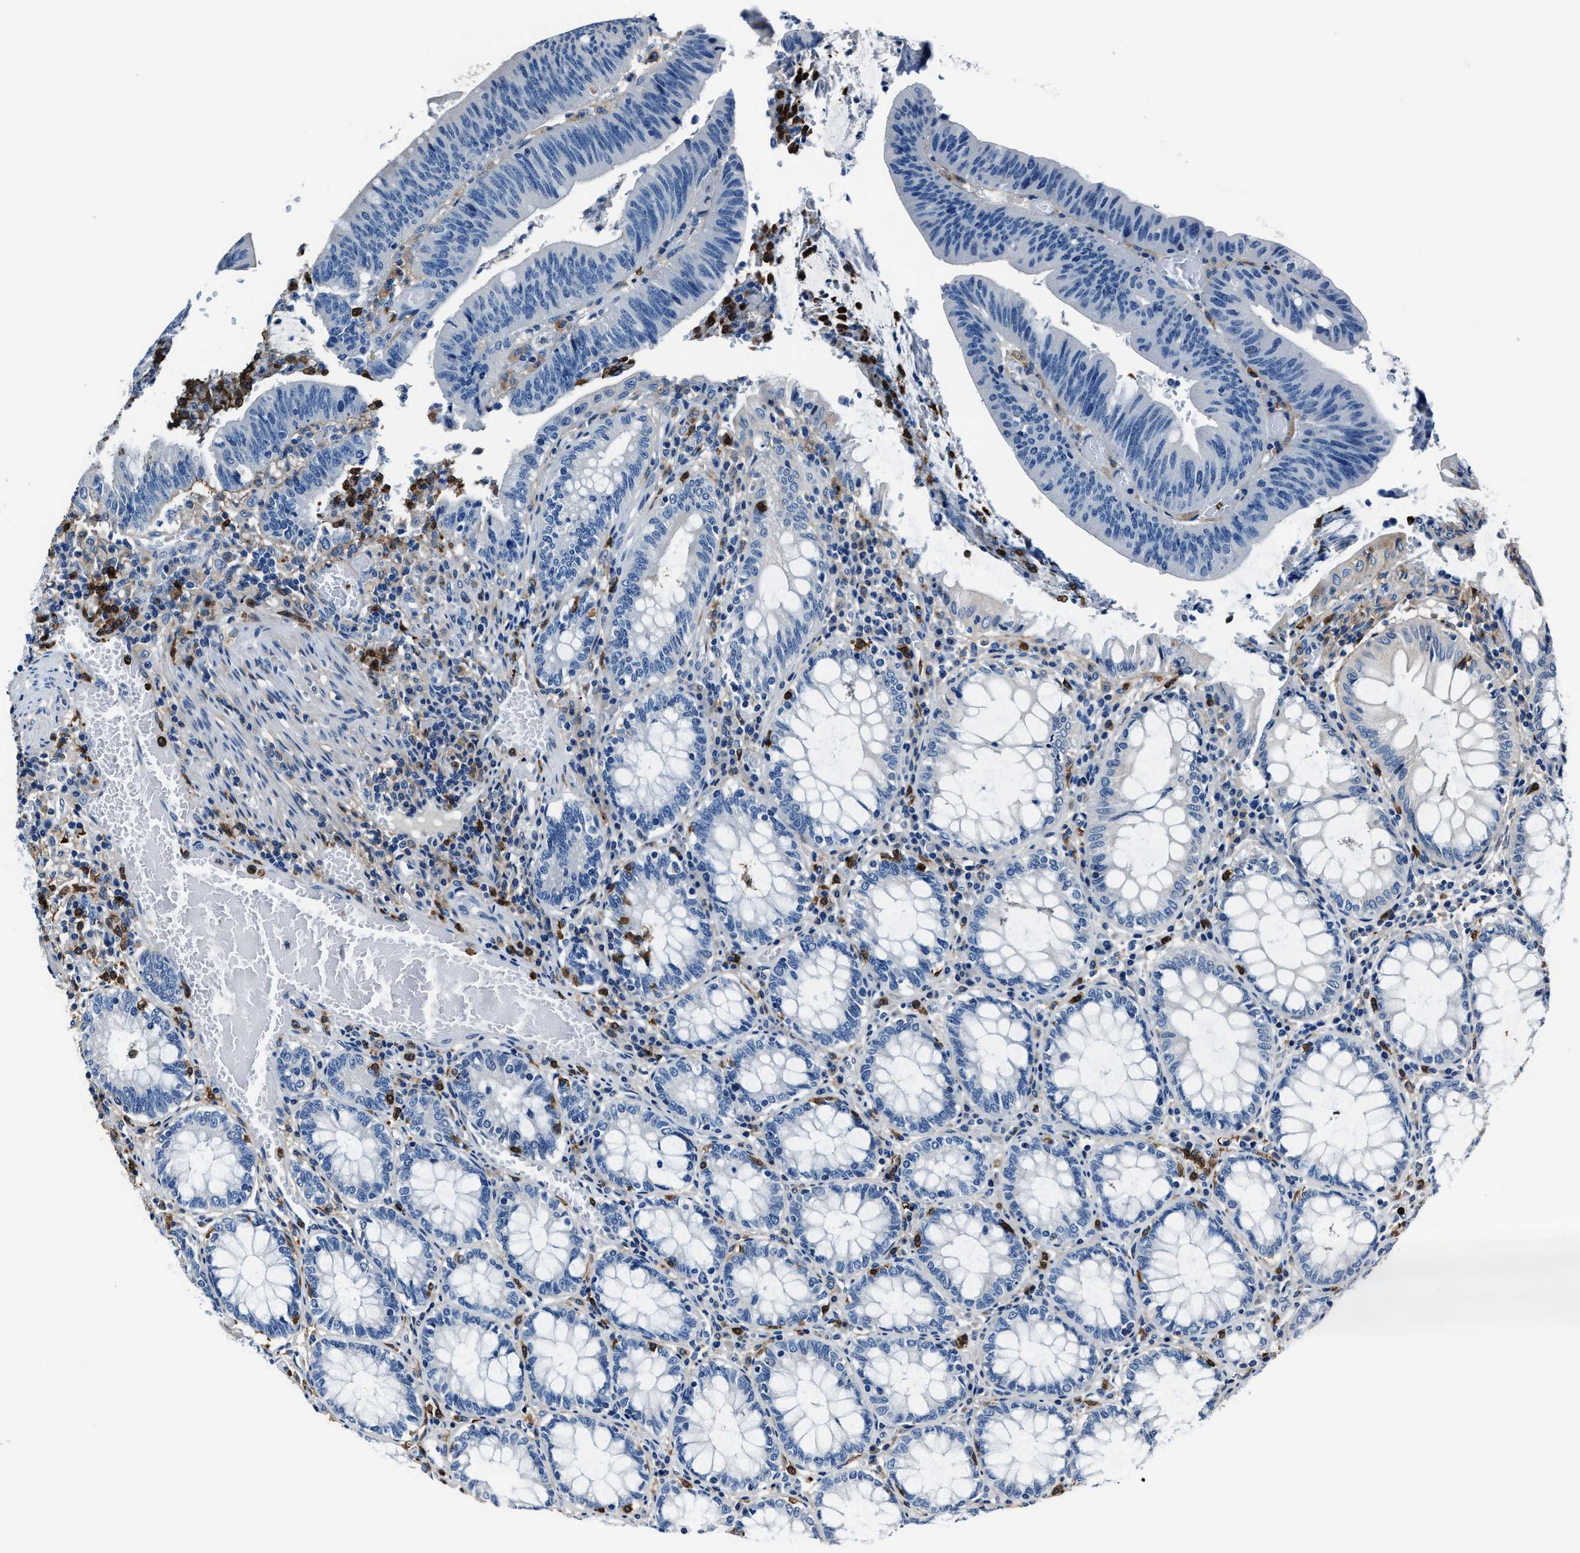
{"staining": {"intensity": "negative", "quantity": "none", "location": "none"}, "tissue": "colorectal cancer", "cell_type": "Tumor cells", "image_type": "cancer", "snomed": [{"axis": "morphology", "description": "Normal tissue, NOS"}, {"axis": "morphology", "description": "Adenocarcinoma, NOS"}, {"axis": "topography", "description": "Rectum"}], "caption": "This is an immunohistochemistry image of colorectal adenocarcinoma. There is no staining in tumor cells.", "gene": "FGL2", "patient": {"sex": "female", "age": 66}}